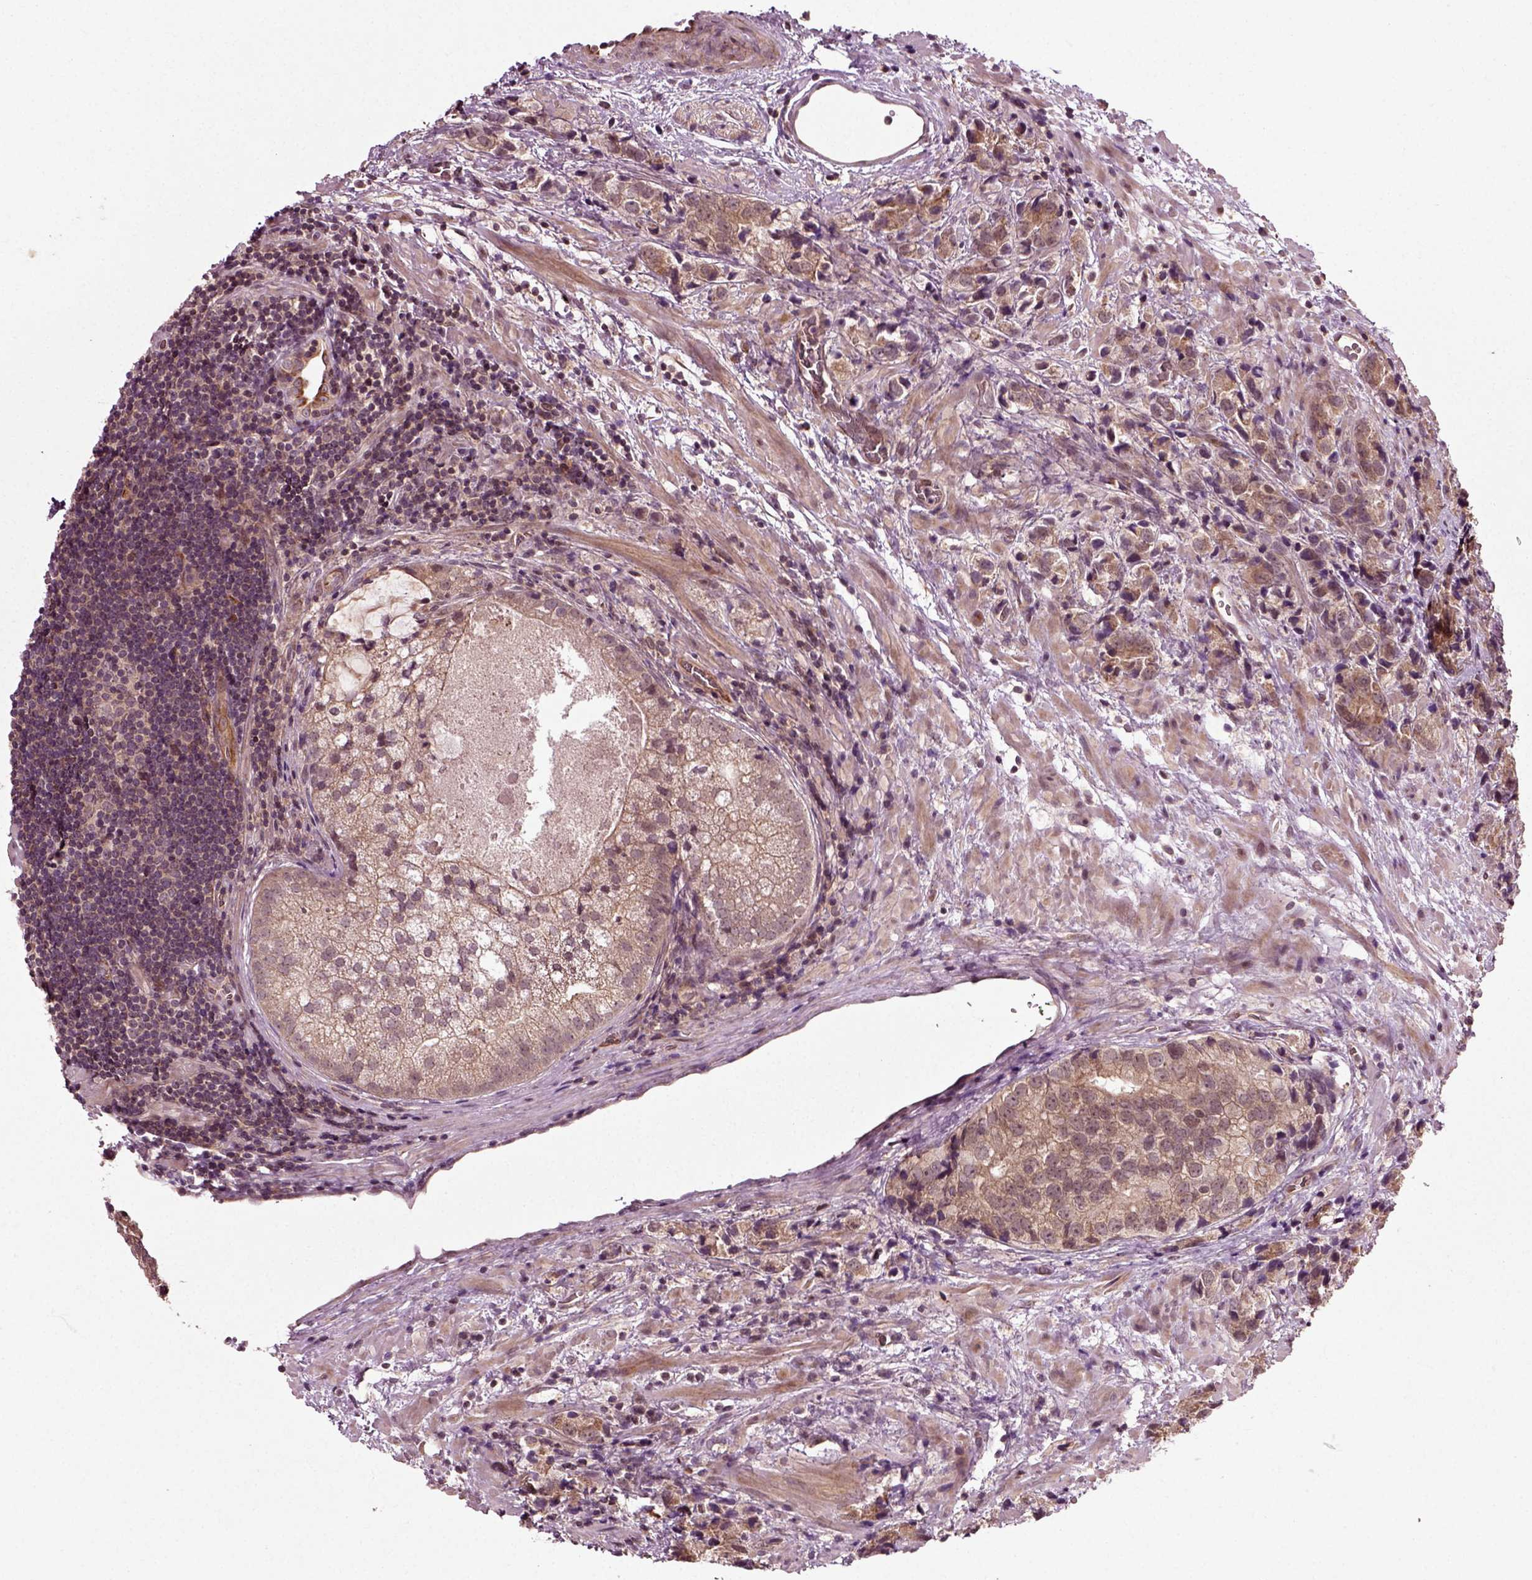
{"staining": {"intensity": "weak", "quantity": ">75%", "location": "cytoplasmic/membranous"}, "tissue": "prostate cancer", "cell_type": "Tumor cells", "image_type": "cancer", "snomed": [{"axis": "morphology", "description": "Adenocarcinoma, NOS"}, {"axis": "topography", "description": "Prostate and seminal vesicle, NOS"}], "caption": "DAB immunohistochemical staining of human prostate cancer (adenocarcinoma) exhibits weak cytoplasmic/membranous protein expression in about >75% of tumor cells. Using DAB (3,3'-diaminobenzidine) (brown) and hematoxylin (blue) stains, captured at high magnification using brightfield microscopy.", "gene": "PLCD3", "patient": {"sex": "male", "age": 63}}